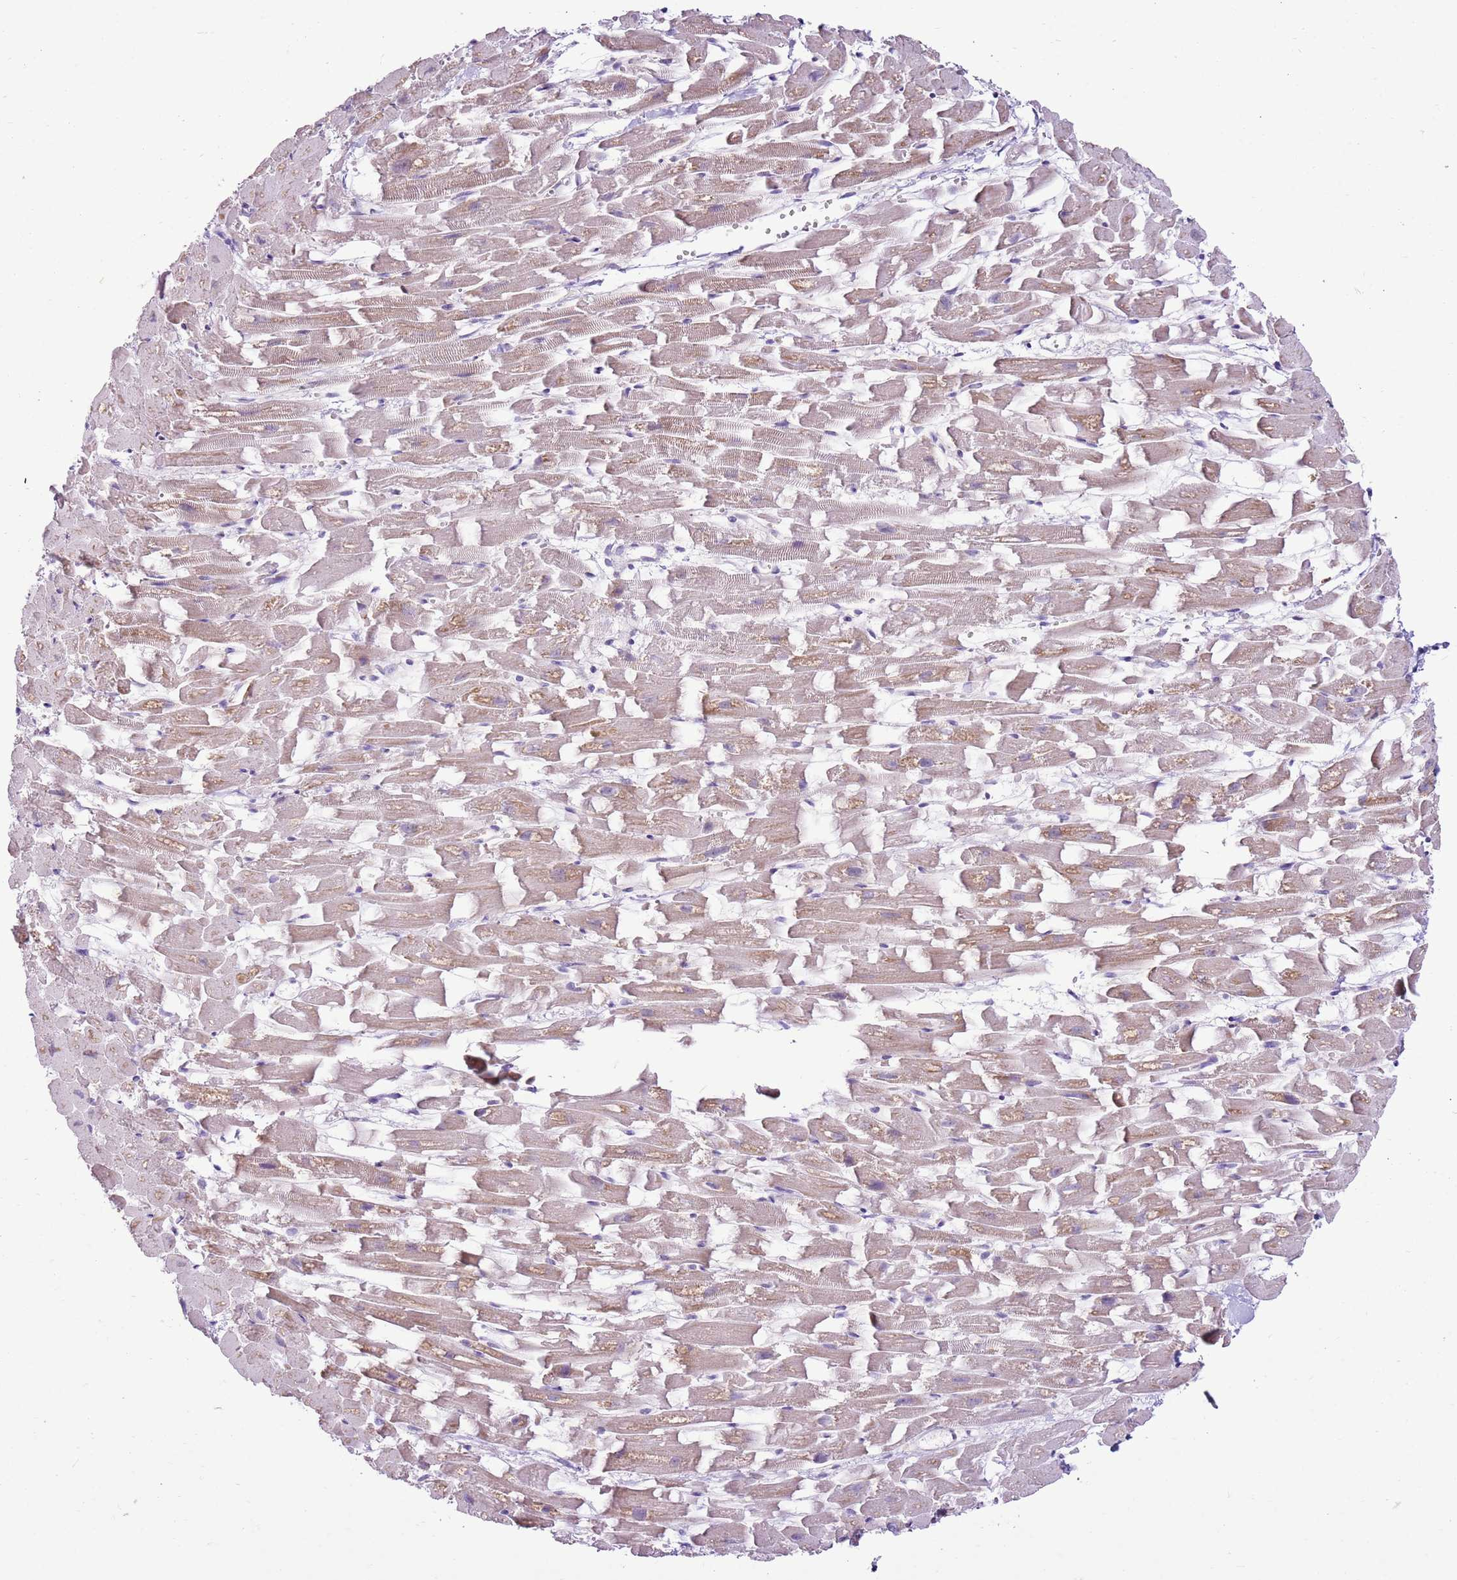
{"staining": {"intensity": "moderate", "quantity": ">75%", "location": "cytoplasmic/membranous"}, "tissue": "heart muscle", "cell_type": "Cardiomyocytes", "image_type": "normal", "snomed": [{"axis": "morphology", "description": "Normal tissue, NOS"}, {"axis": "topography", "description": "Heart"}], "caption": "Protein analysis of normal heart muscle shows moderate cytoplasmic/membranous positivity in approximately >75% of cardiomyocytes.", "gene": "MRPL36", "patient": {"sex": "female", "age": 64}}